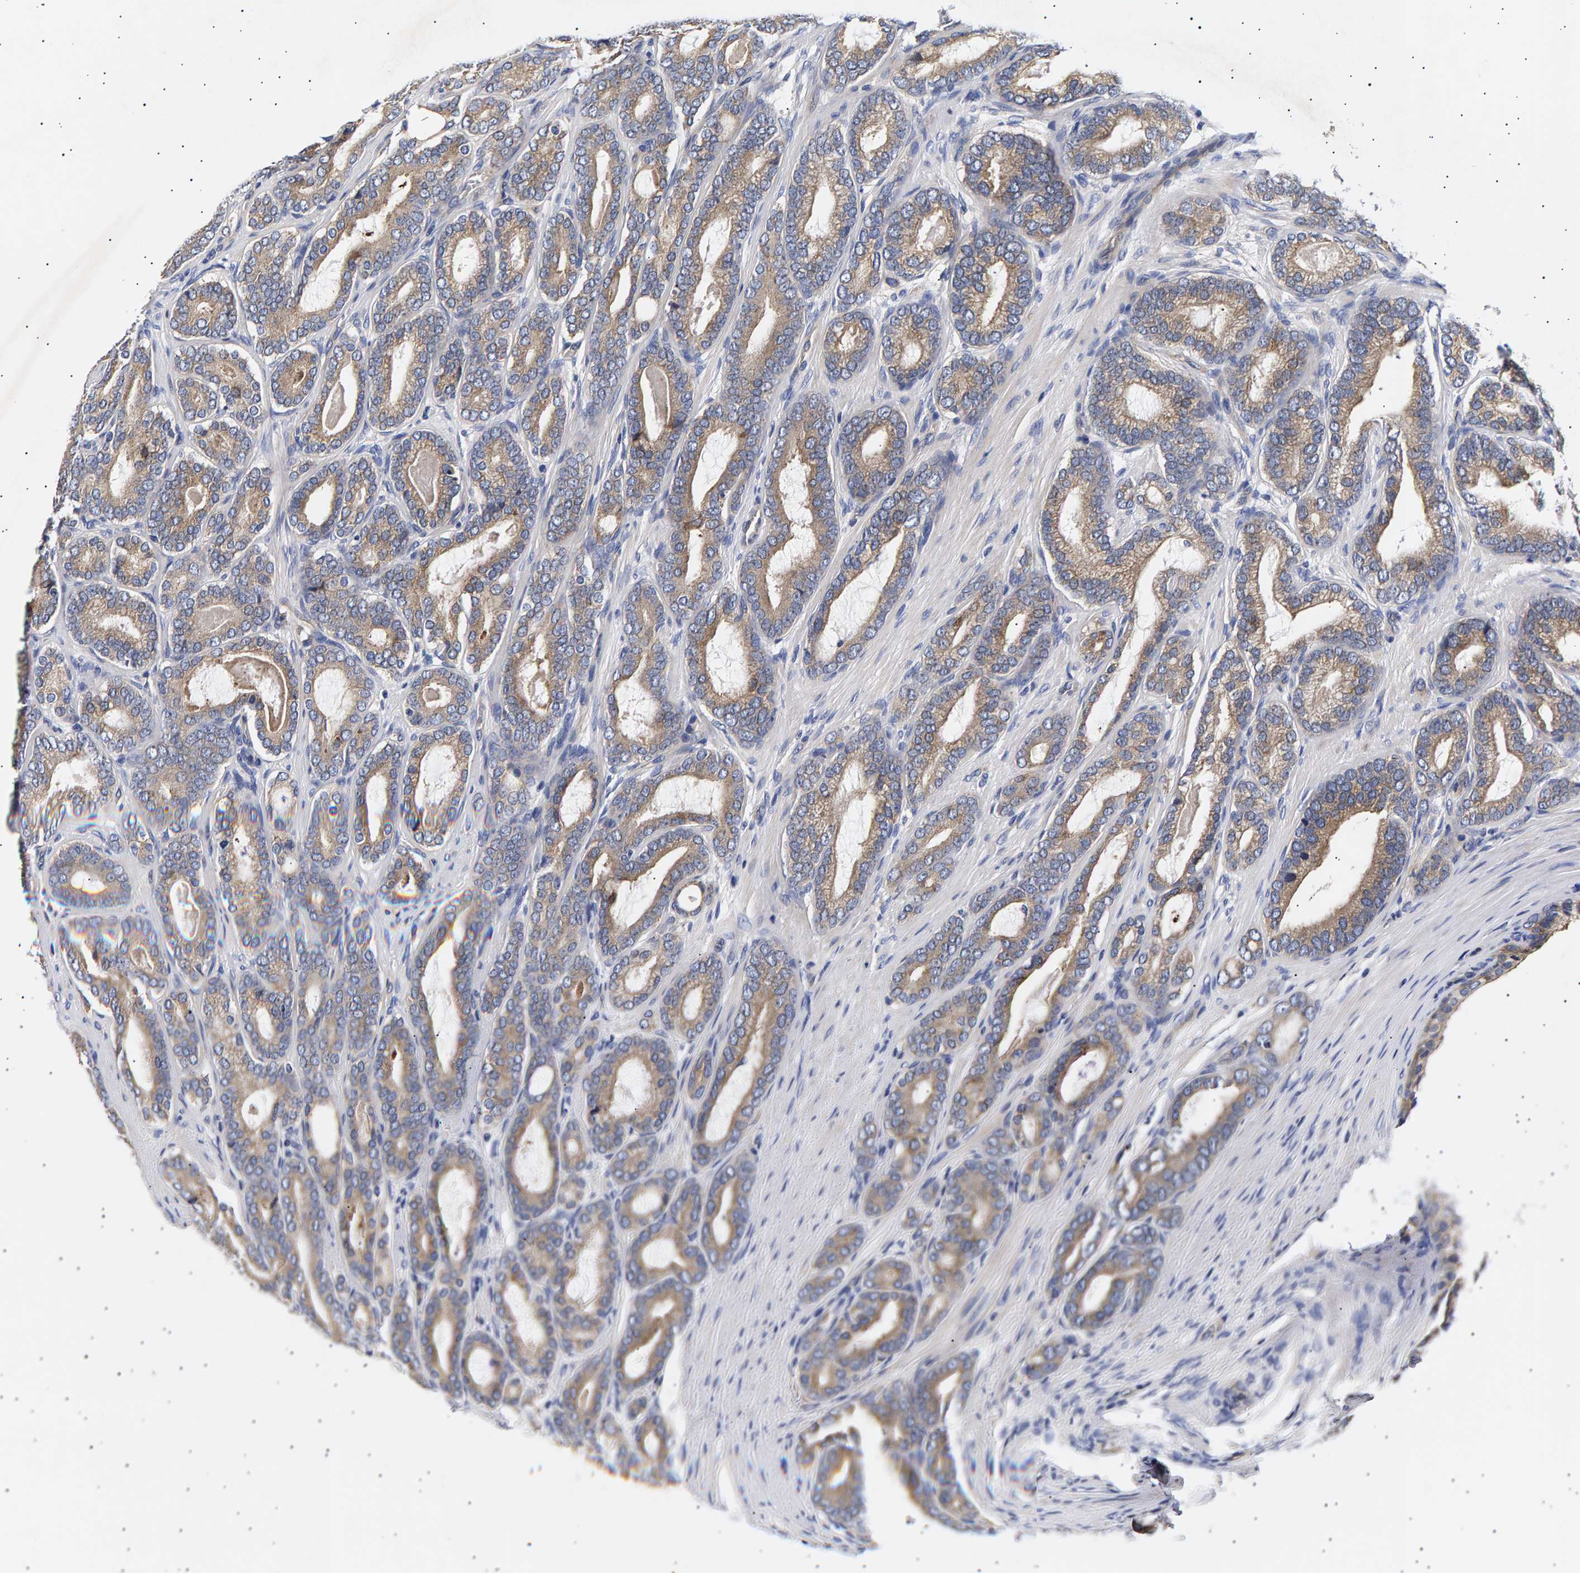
{"staining": {"intensity": "weak", "quantity": ">75%", "location": "cytoplasmic/membranous"}, "tissue": "prostate cancer", "cell_type": "Tumor cells", "image_type": "cancer", "snomed": [{"axis": "morphology", "description": "Adenocarcinoma, High grade"}, {"axis": "topography", "description": "Prostate"}], "caption": "Prostate adenocarcinoma (high-grade) tissue shows weak cytoplasmic/membranous staining in approximately >75% of tumor cells", "gene": "ANKRD40", "patient": {"sex": "male", "age": 60}}